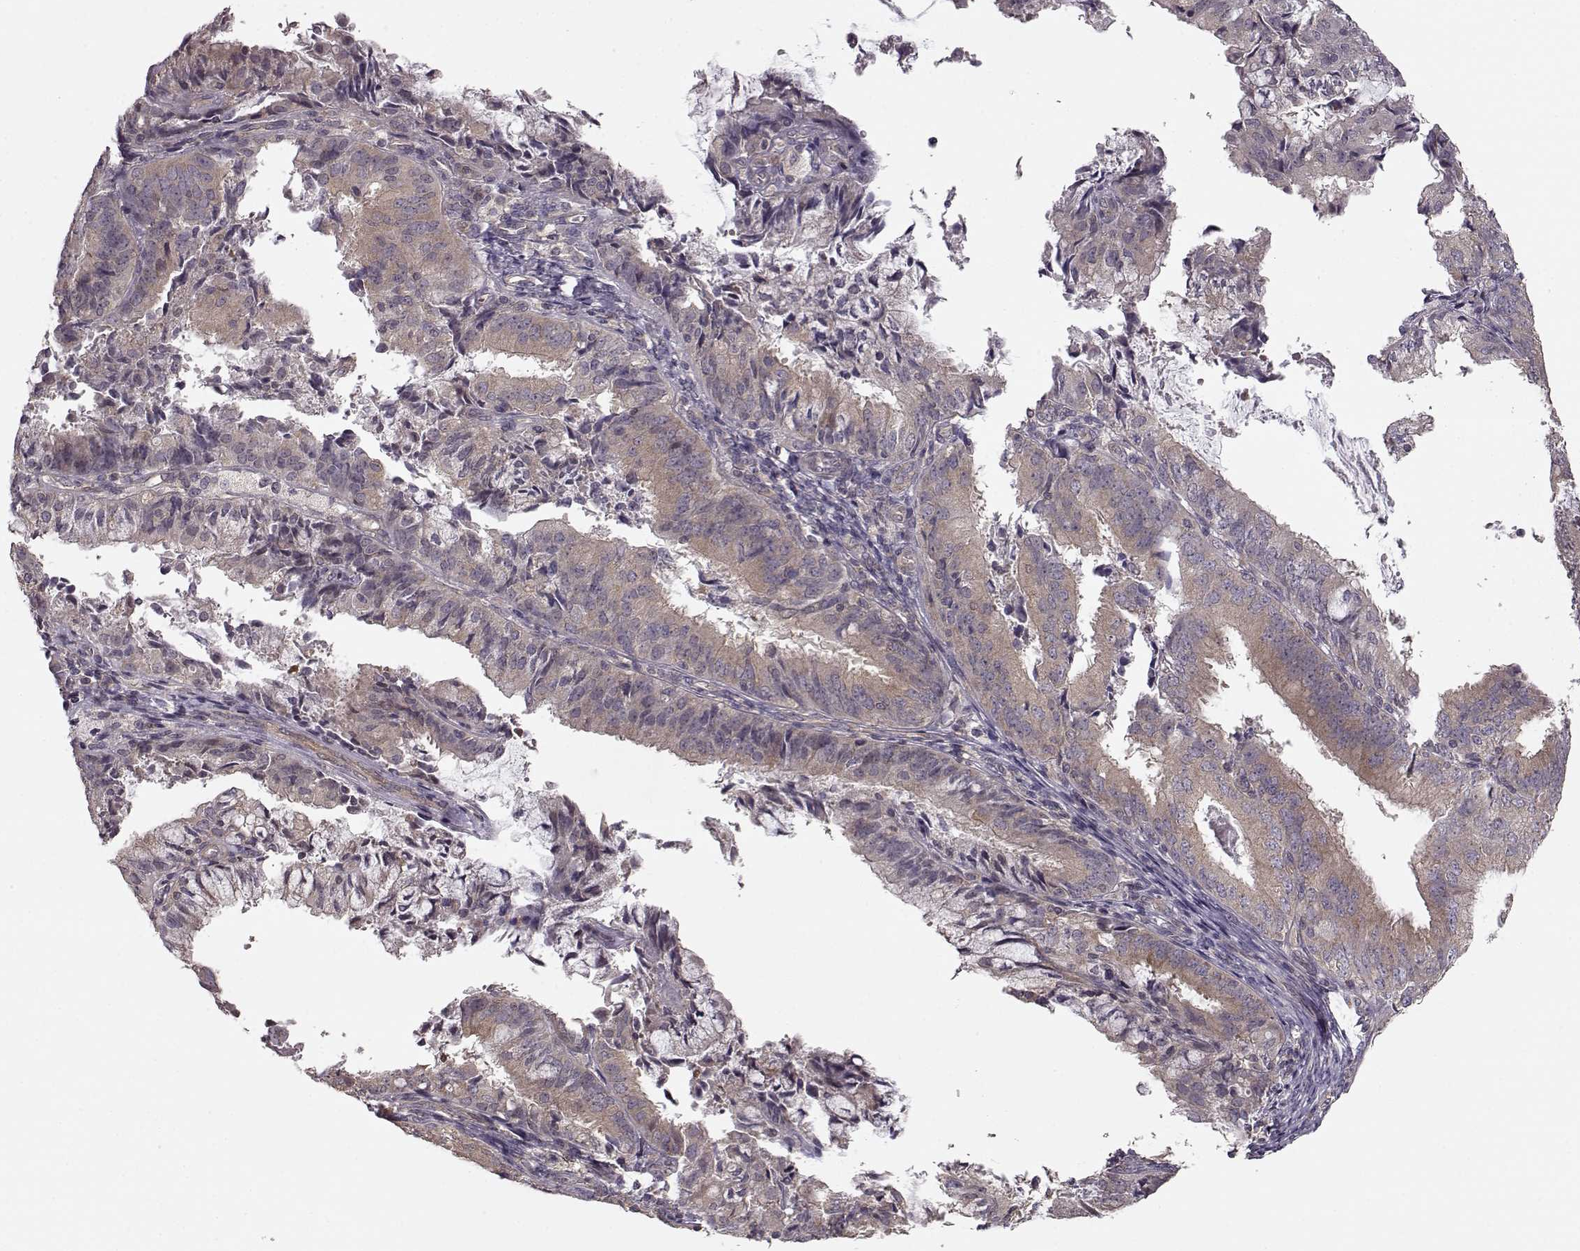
{"staining": {"intensity": "weak", "quantity": "25%-75%", "location": "cytoplasmic/membranous"}, "tissue": "endometrial cancer", "cell_type": "Tumor cells", "image_type": "cancer", "snomed": [{"axis": "morphology", "description": "Adenocarcinoma, NOS"}, {"axis": "topography", "description": "Endometrium"}], "caption": "Weak cytoplasmic/membranous protein staining is identified in approximately 25%-75% of tumor cells in adenocarcinoma (endometrial).", "gene": "SLAIN2", "patient": {"sex": "female", "age": 57}}